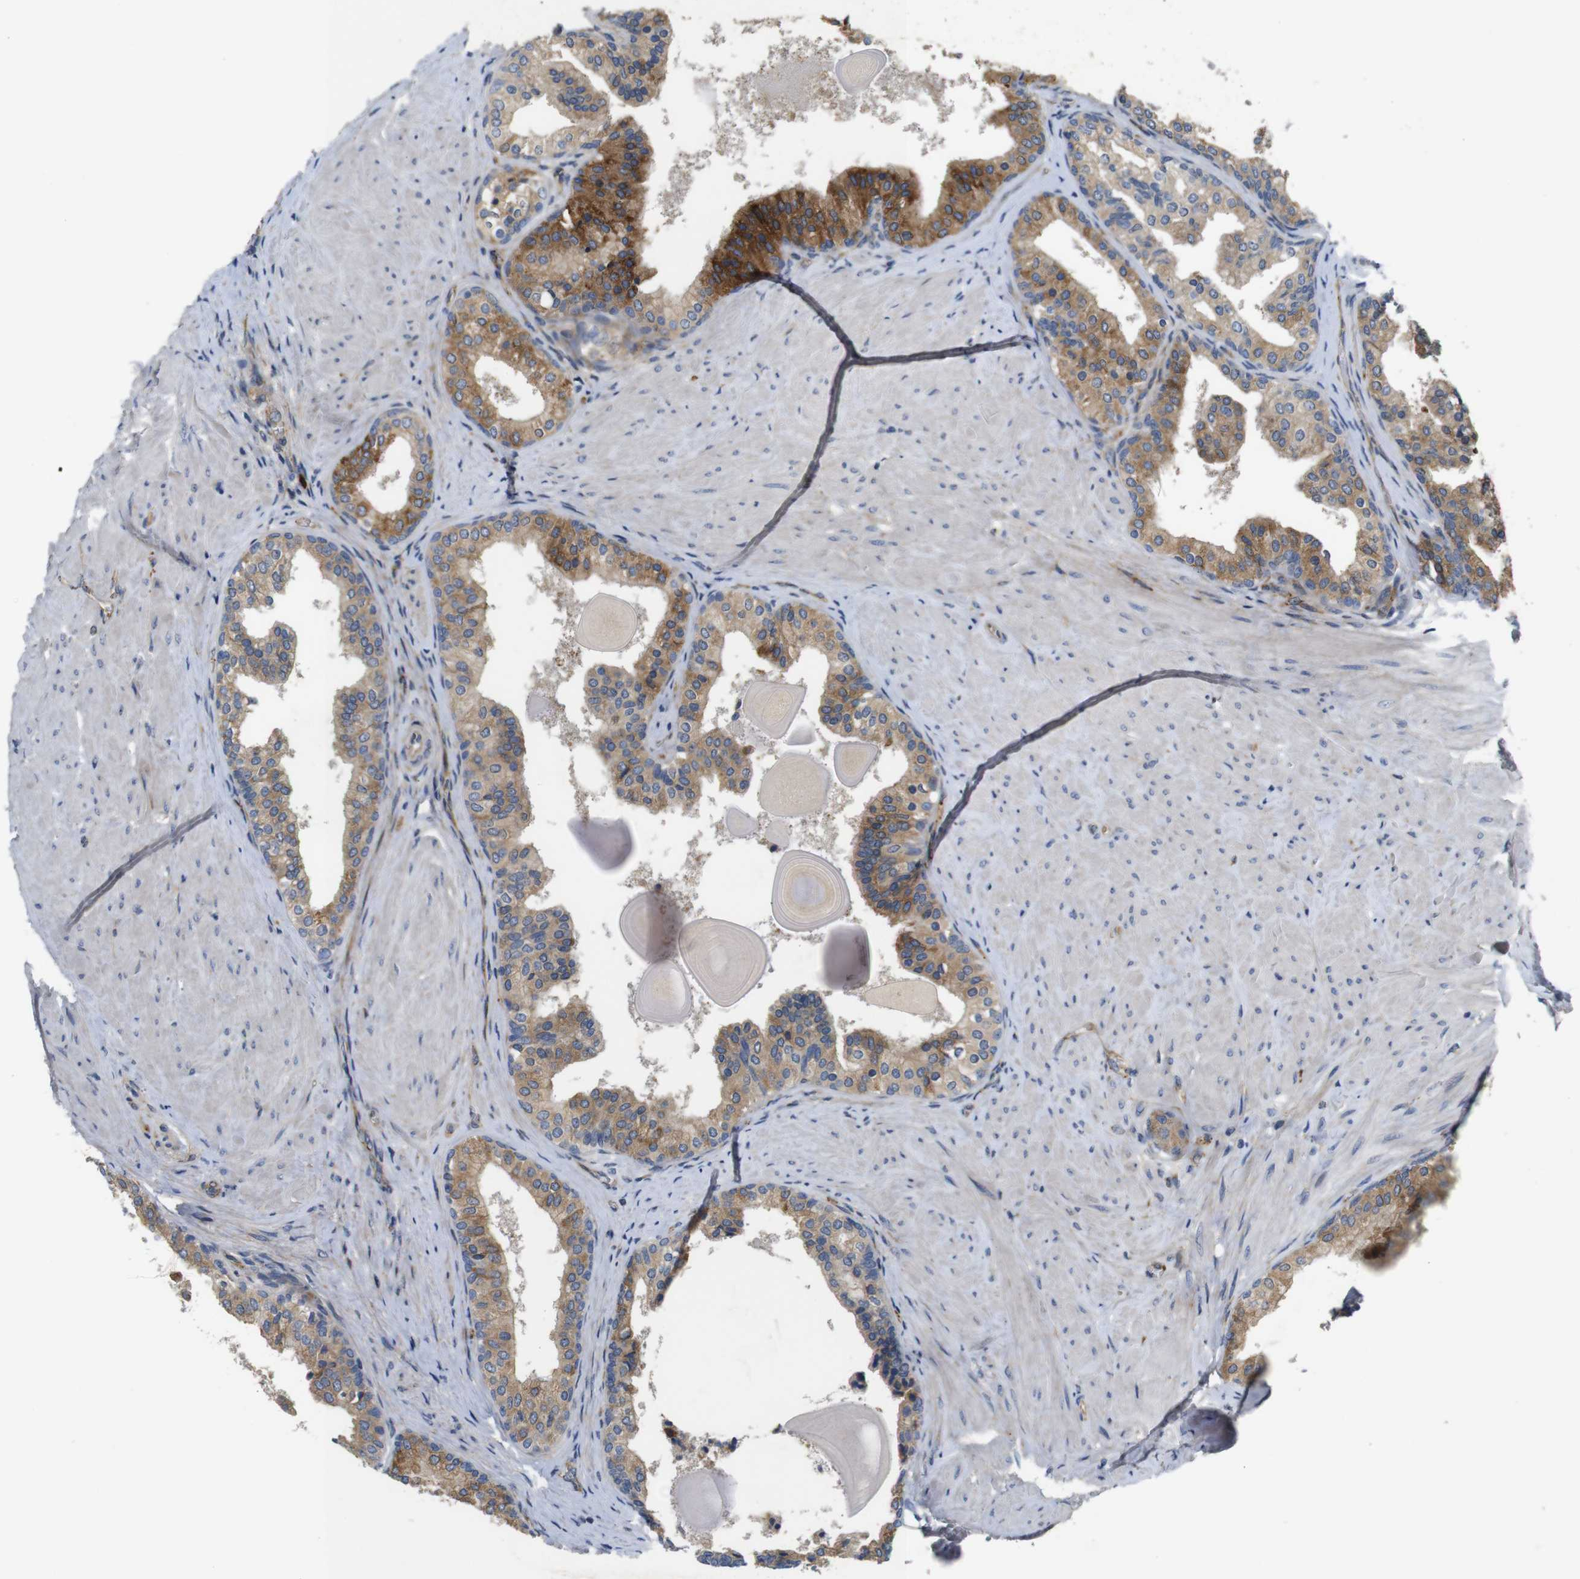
{"staining": {"intensity": "moderate", "quantity": ">75%", "location": "cytoplasmic/membranous"}, "tissue": "prostate cancer", "cell_type": "Tumor cells", "image_type": "cancer", "snomed": [{"axis": "morphology", "description": "Adenocarcinoma, Low grade"}, {"axis": "topography", "description": "Prostate"}], "caption": "Human prostate adenocarcinoma (low-grade) stained with a protein marker reveals moderate staining in tumor cells.", "gene": "UBE2G2", "patient": {"sex": "male", "age": 60}}